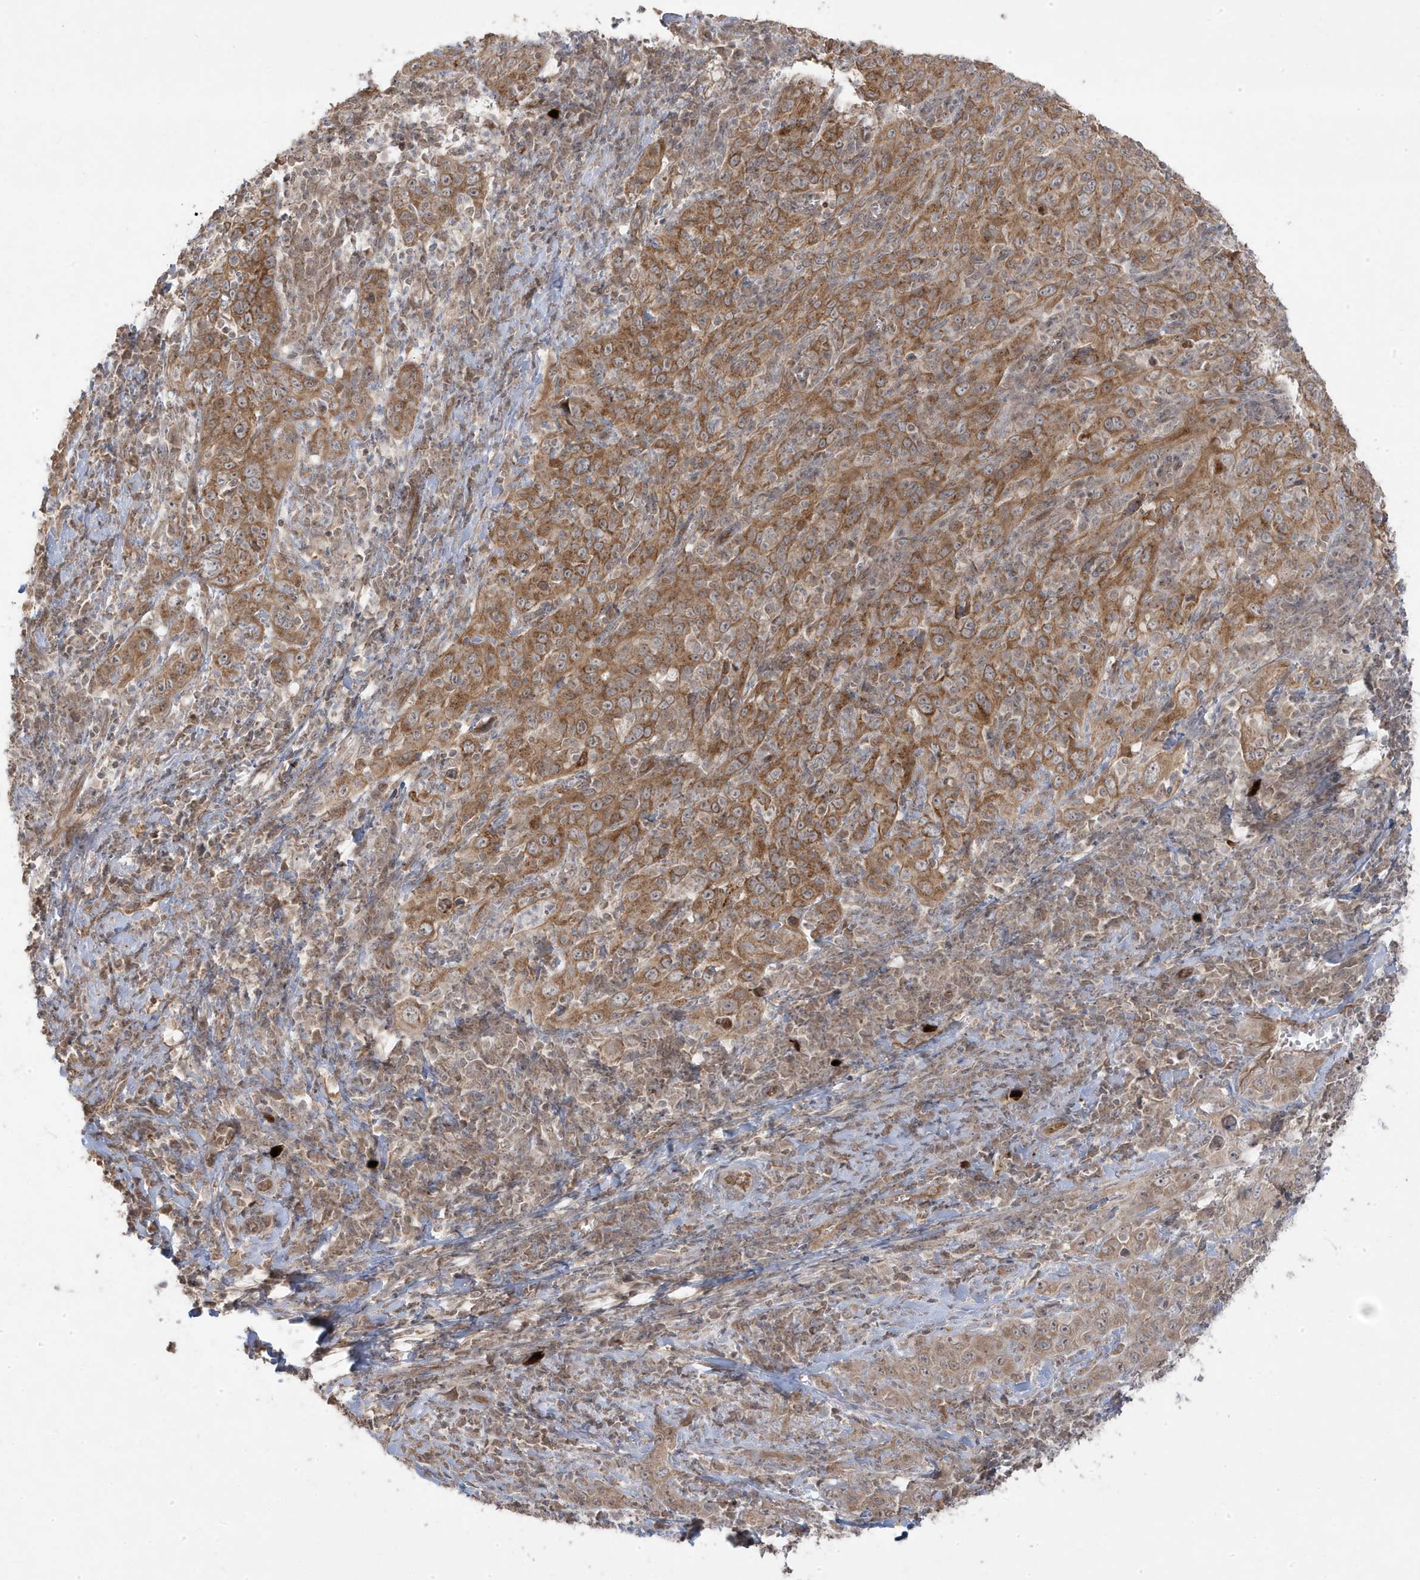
{"staining": {"intensity": "moderate", "quantity": ">75%", "location": "cytoplasmic/membranous"}, "tissue": "cervical cancer", "cell_type": "Tumor cells", "image_type": "cancer", "snomed": [{"axis": "morphology", "description": "Squamous cell carcinoma, NOS"}, {"axis": "topography", "description": "Cervix"}], "caption": "Brown immunohistochemical staining in human cervical cancer (squamous cell carcinoma) exhibits moderate cytoplasmic/membranous expression in about >75% of tumor cells.", "gene": "DNAJC12", "patient": {"sex": "female", "age": 46}}